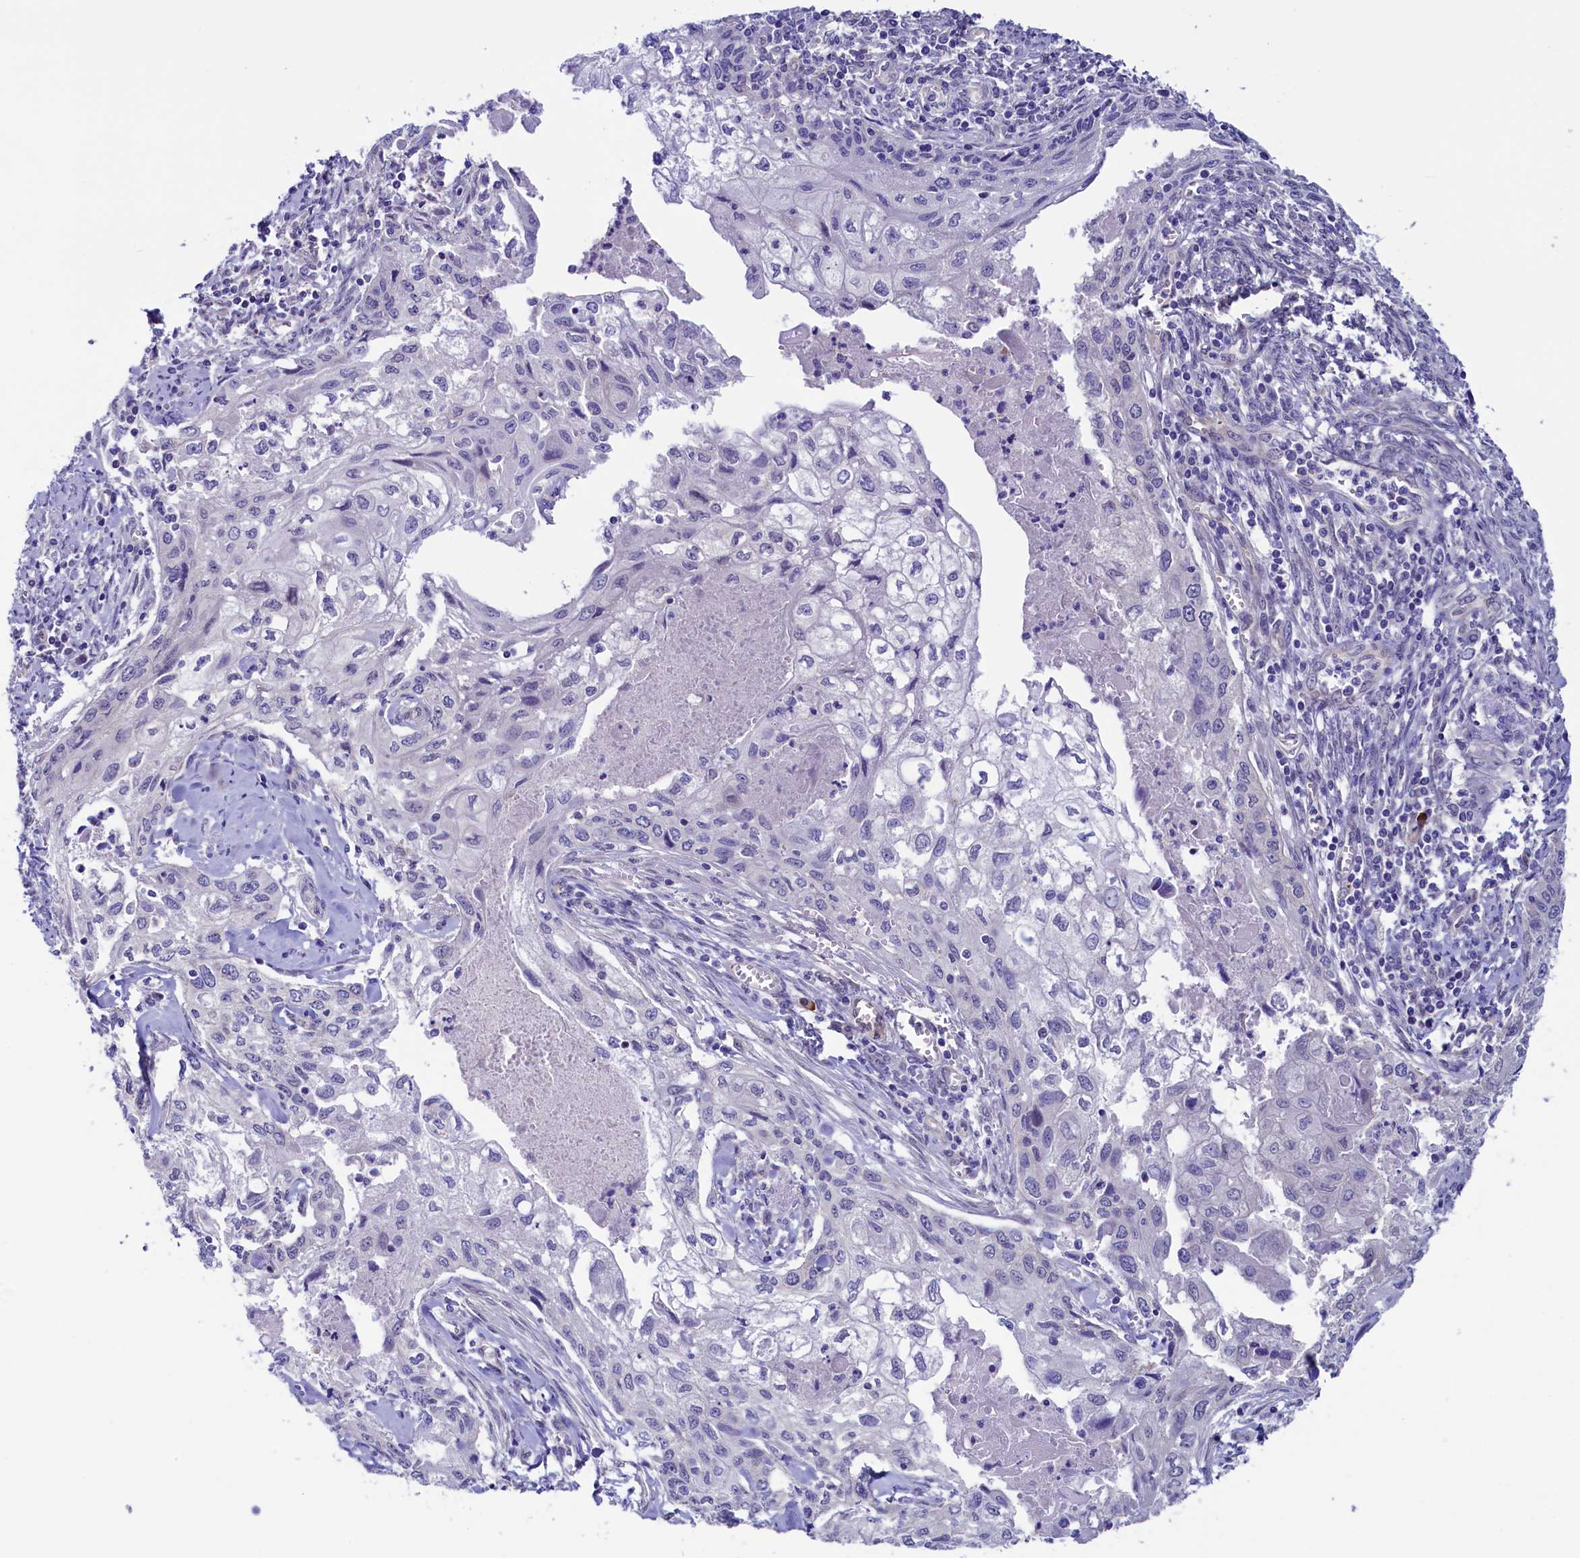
{"staining": {"intensity": "negative", "quantity": "none", "location": "none"}, "tissue": "cervical cancer", "cell_type": "Tumor cells", "image_type": "cancer", "snomed": [{"axis": "morphology", "description": "Squamous cell carcinoma, NOS"}, {"axis": "topography", "description": "Cervix"}], "caption": "Photomicrograph shows no protein staining in tumor cells of cervical cancer (squamous cell carcinoma) tissue. Brightfield microscopy of IHC stained with DAB (3,3'-diaminobenzidine) (brown) and hematoxylin (blue), captured at high magnification.", "gene": "FLYWCH2", "patient": {"sex": "female", "age": 67}}